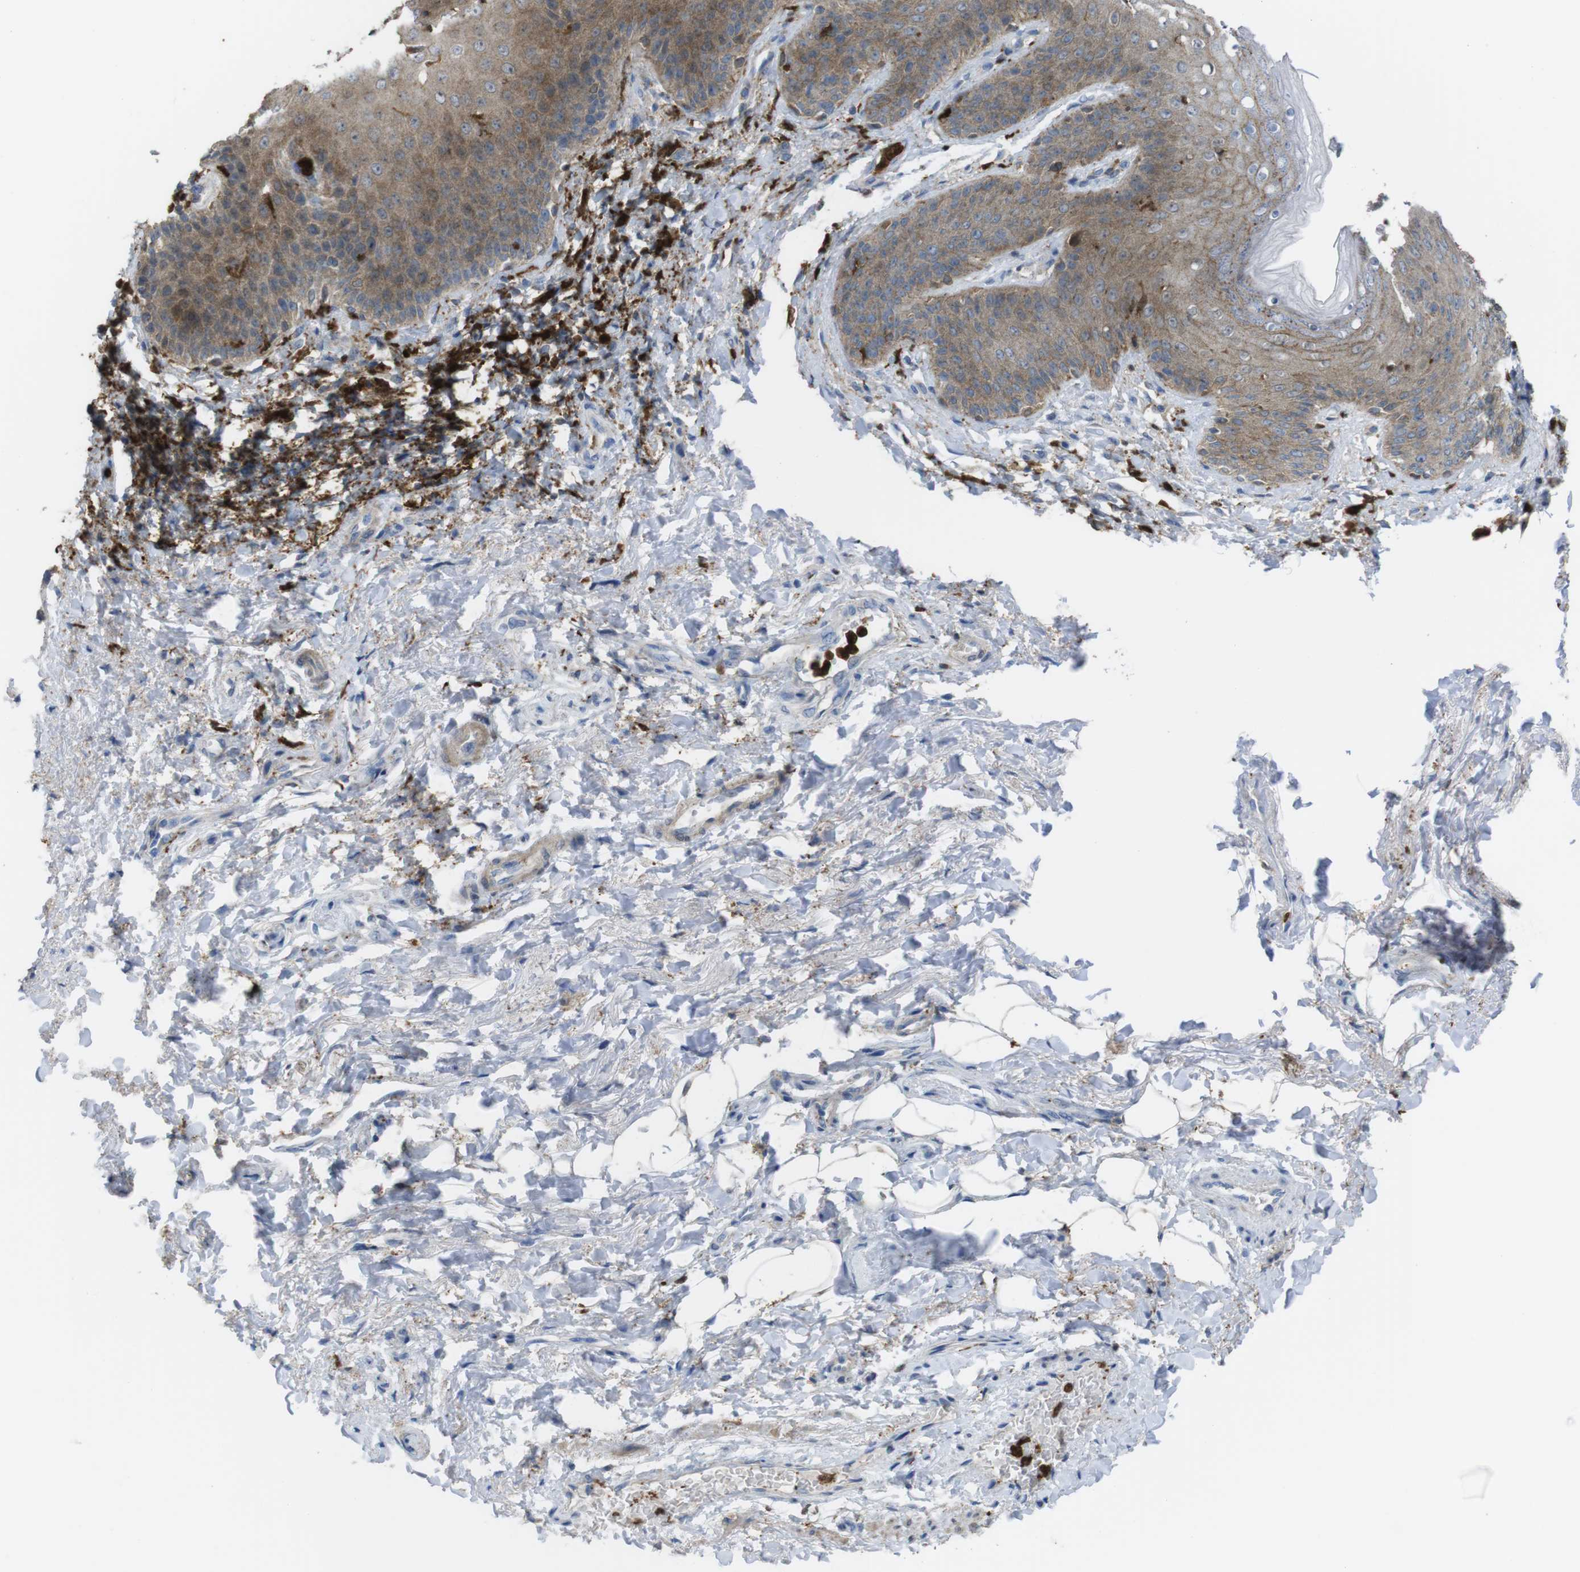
{"staining": {"intensity": "moderate", "quantity": ">75%", "location": "cytoplasmic/membranous"}, "tissue": "skin", "cell_type": "Epidermal cells", "image_type": "normal", "snomed": [{"axis": "morphology", "description": "Normal tissue, NOS"}, {"axis": "topography", "description": "Anal"}], "caption": "A brown stain highlights moderate cytoplasmic/membranous positivity of a protein in epidermal cells of unremarkable skin.", "gene": "PRKCD", "patient": {"sex": "female", "age": 46}}